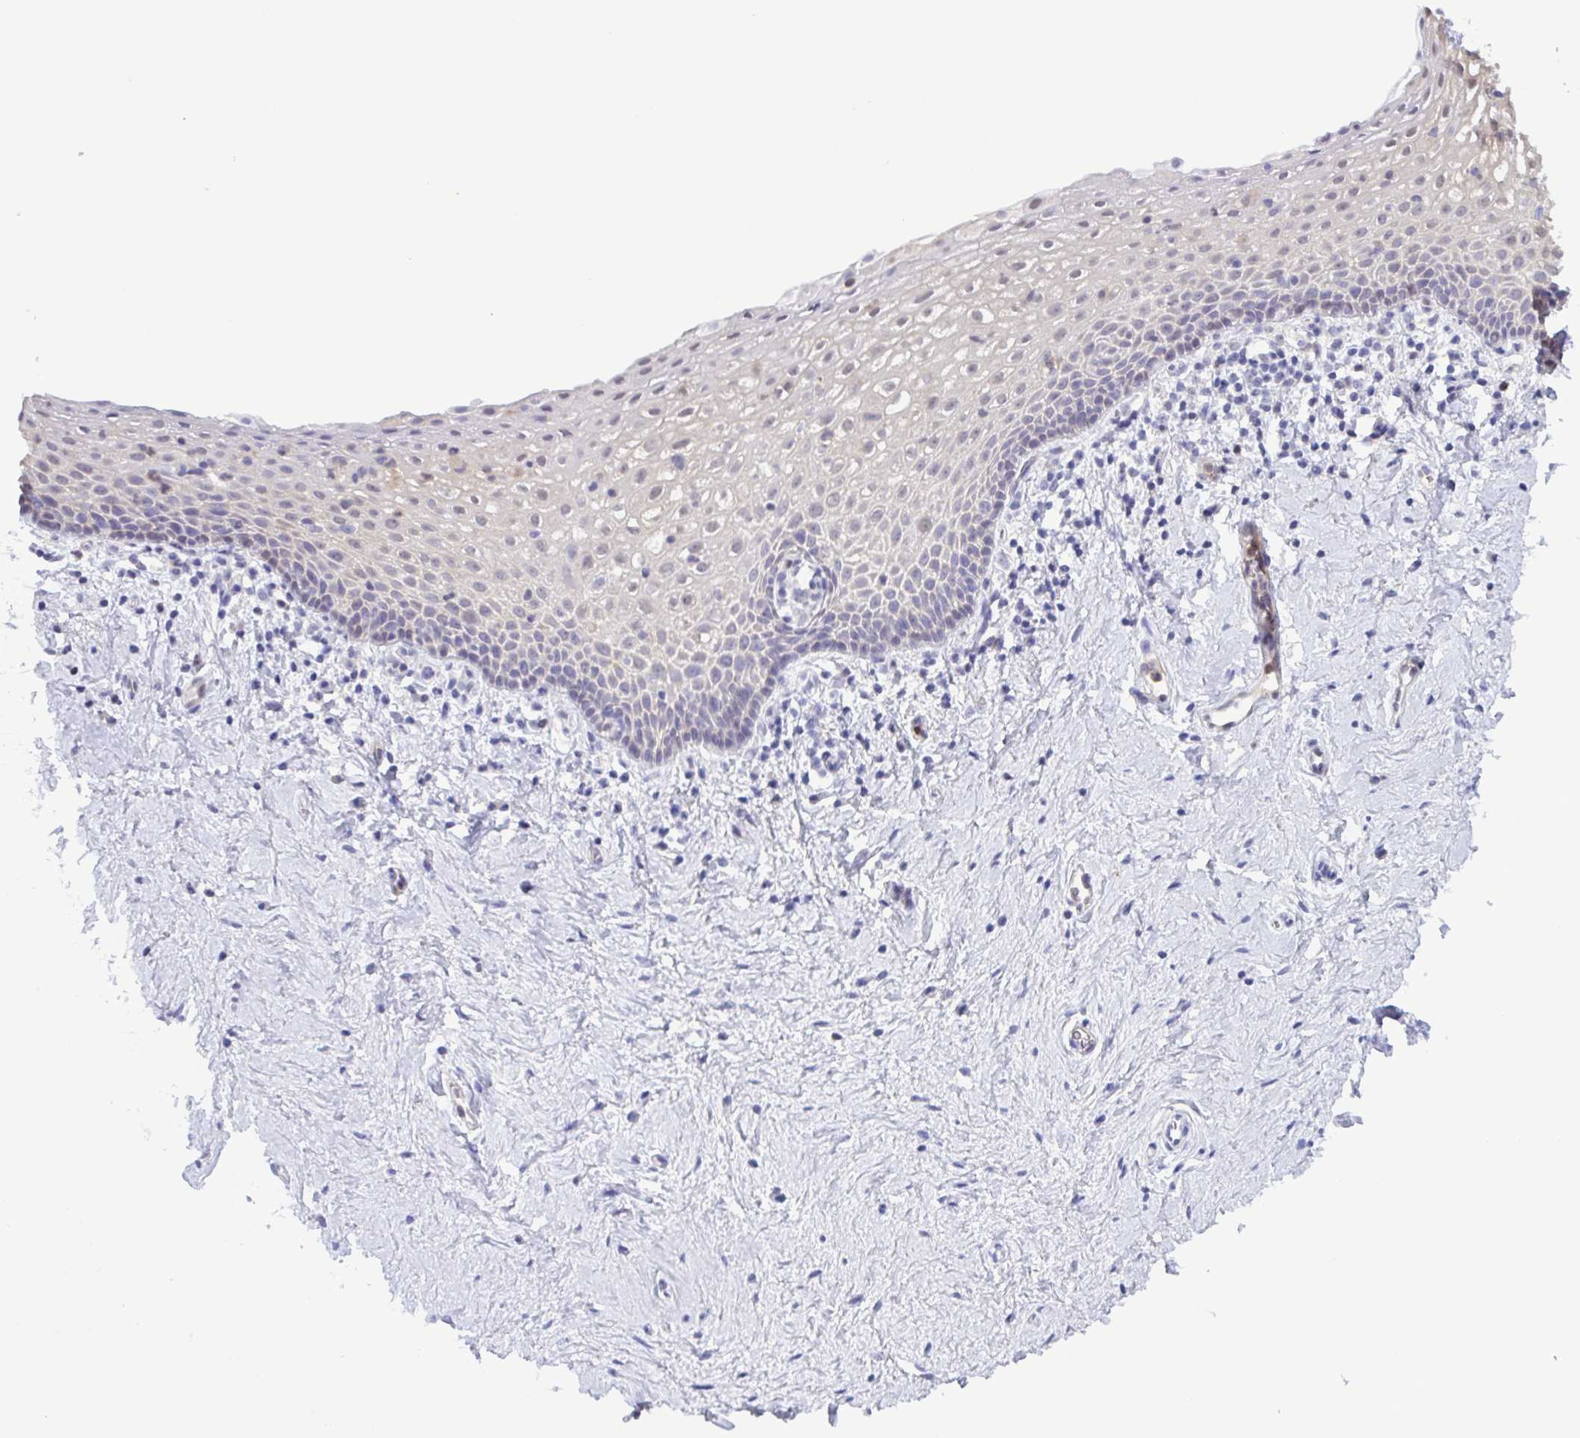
{"staining": {"intensity": "negative", "quantity": "none", "location": "none"}, "tissue": "vagina", "cell_type": "Squamous epithelial cells", "image_type": "normal", "snomed": [{"axis": "morphology", "description": "Normal tissue, NOS"}, {"axis": "topography", "description": "Vagina"}], "caption": "There is no significant expression in squamous epithelial cells of vagina. (DAB immunohistochemistry (IHC), high magnification).", "gene": "LDHC", "patient": {"sex": "female", "age": 61}}